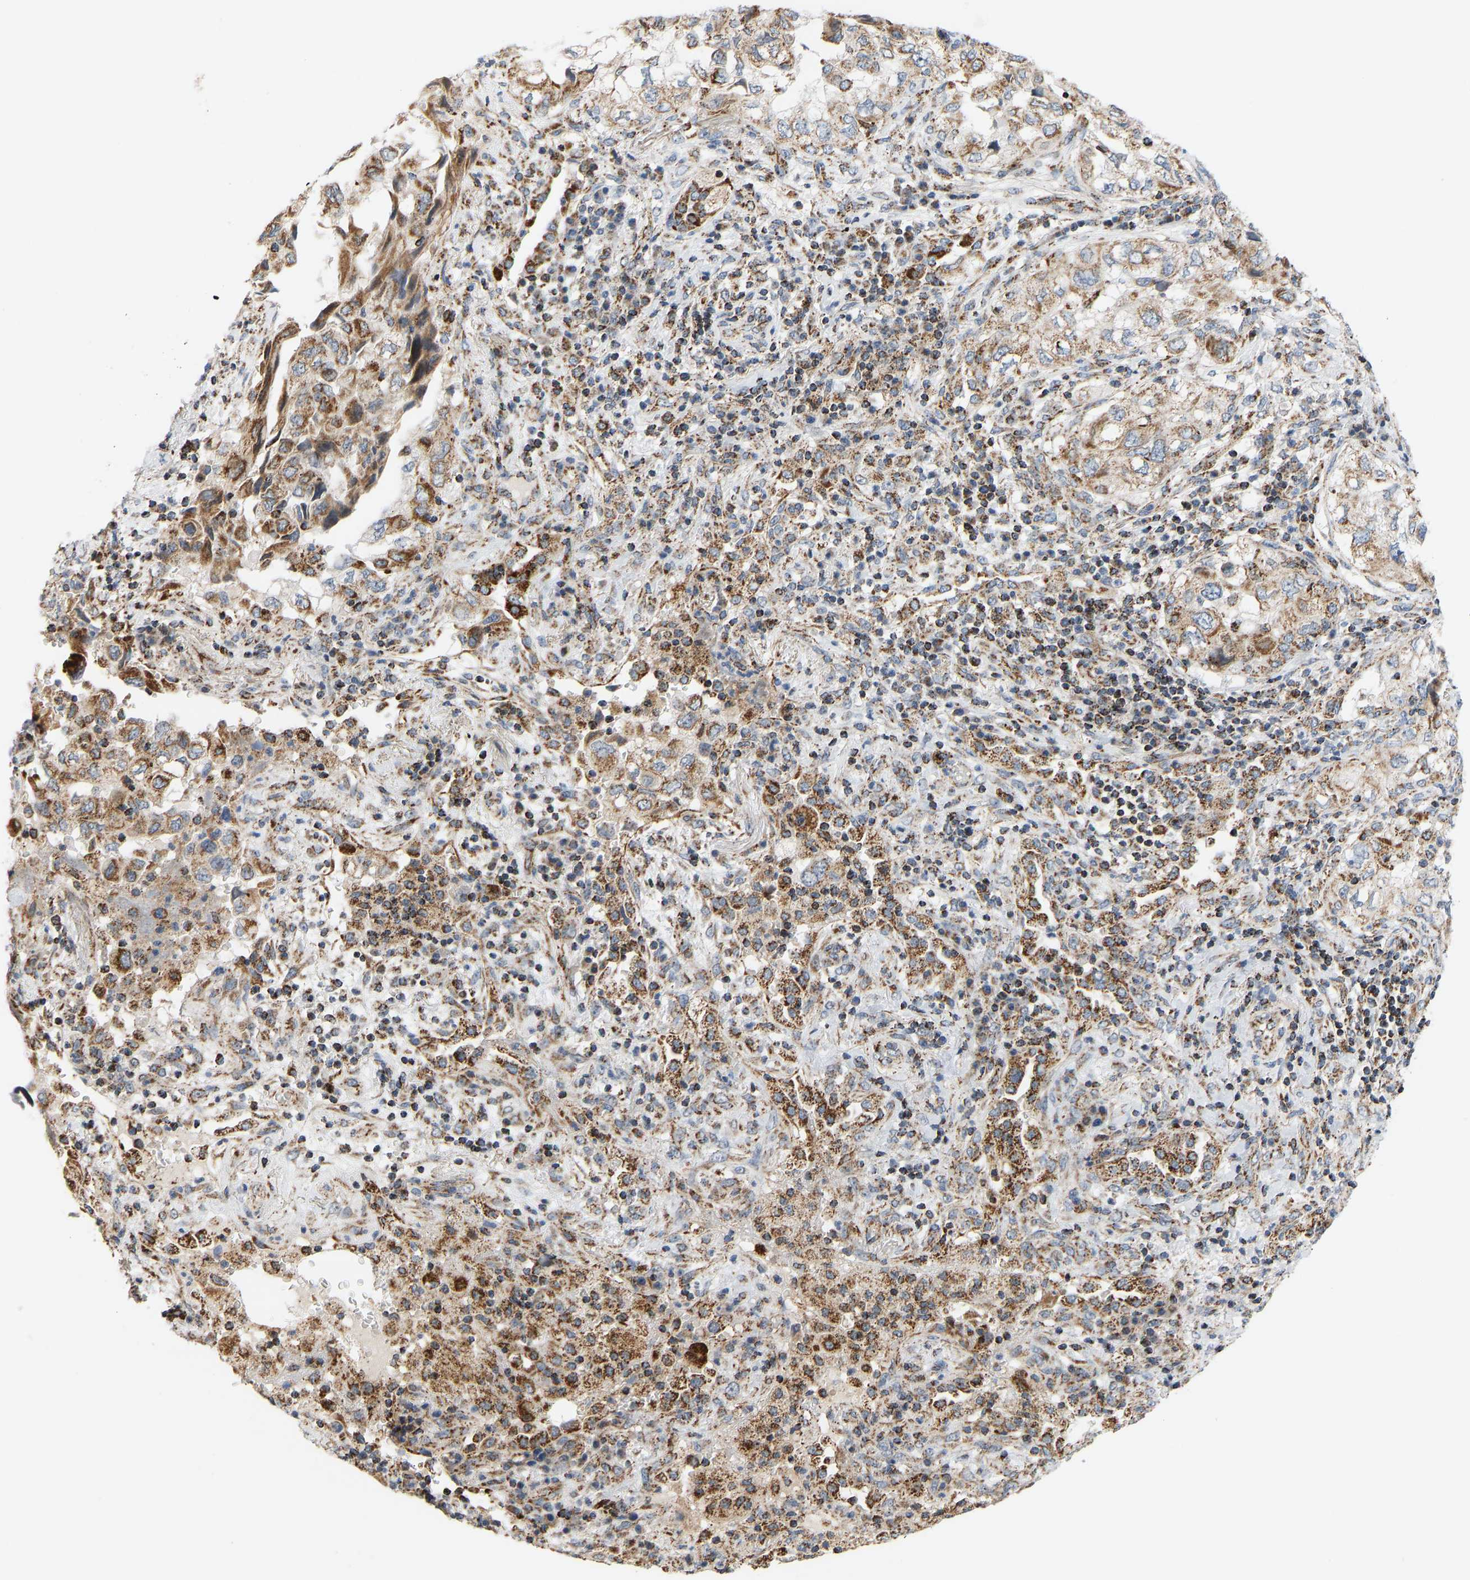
{"staining": {"intensity": "moderate", "quantity": ">75%", "location": "cytoplasmic/membranous"}, "tissue": "lung cancer", "cell_type": "Tumor cells", "image_type": "cancer", "snomed": [{"axis": "morphology", "description": "Adenocarcinoma, NOS"}, {"axis": "topography", "description": "Lung"}], "caption": "There is medium levels of moderate cytoplasmic/membranous expression in tumor cells of lung adenocarcinoma, as demonstrated by immunohistochemical staining (brown color).", "gene": "GPSM2", "patient": {"sex": "male", "age": 64}}